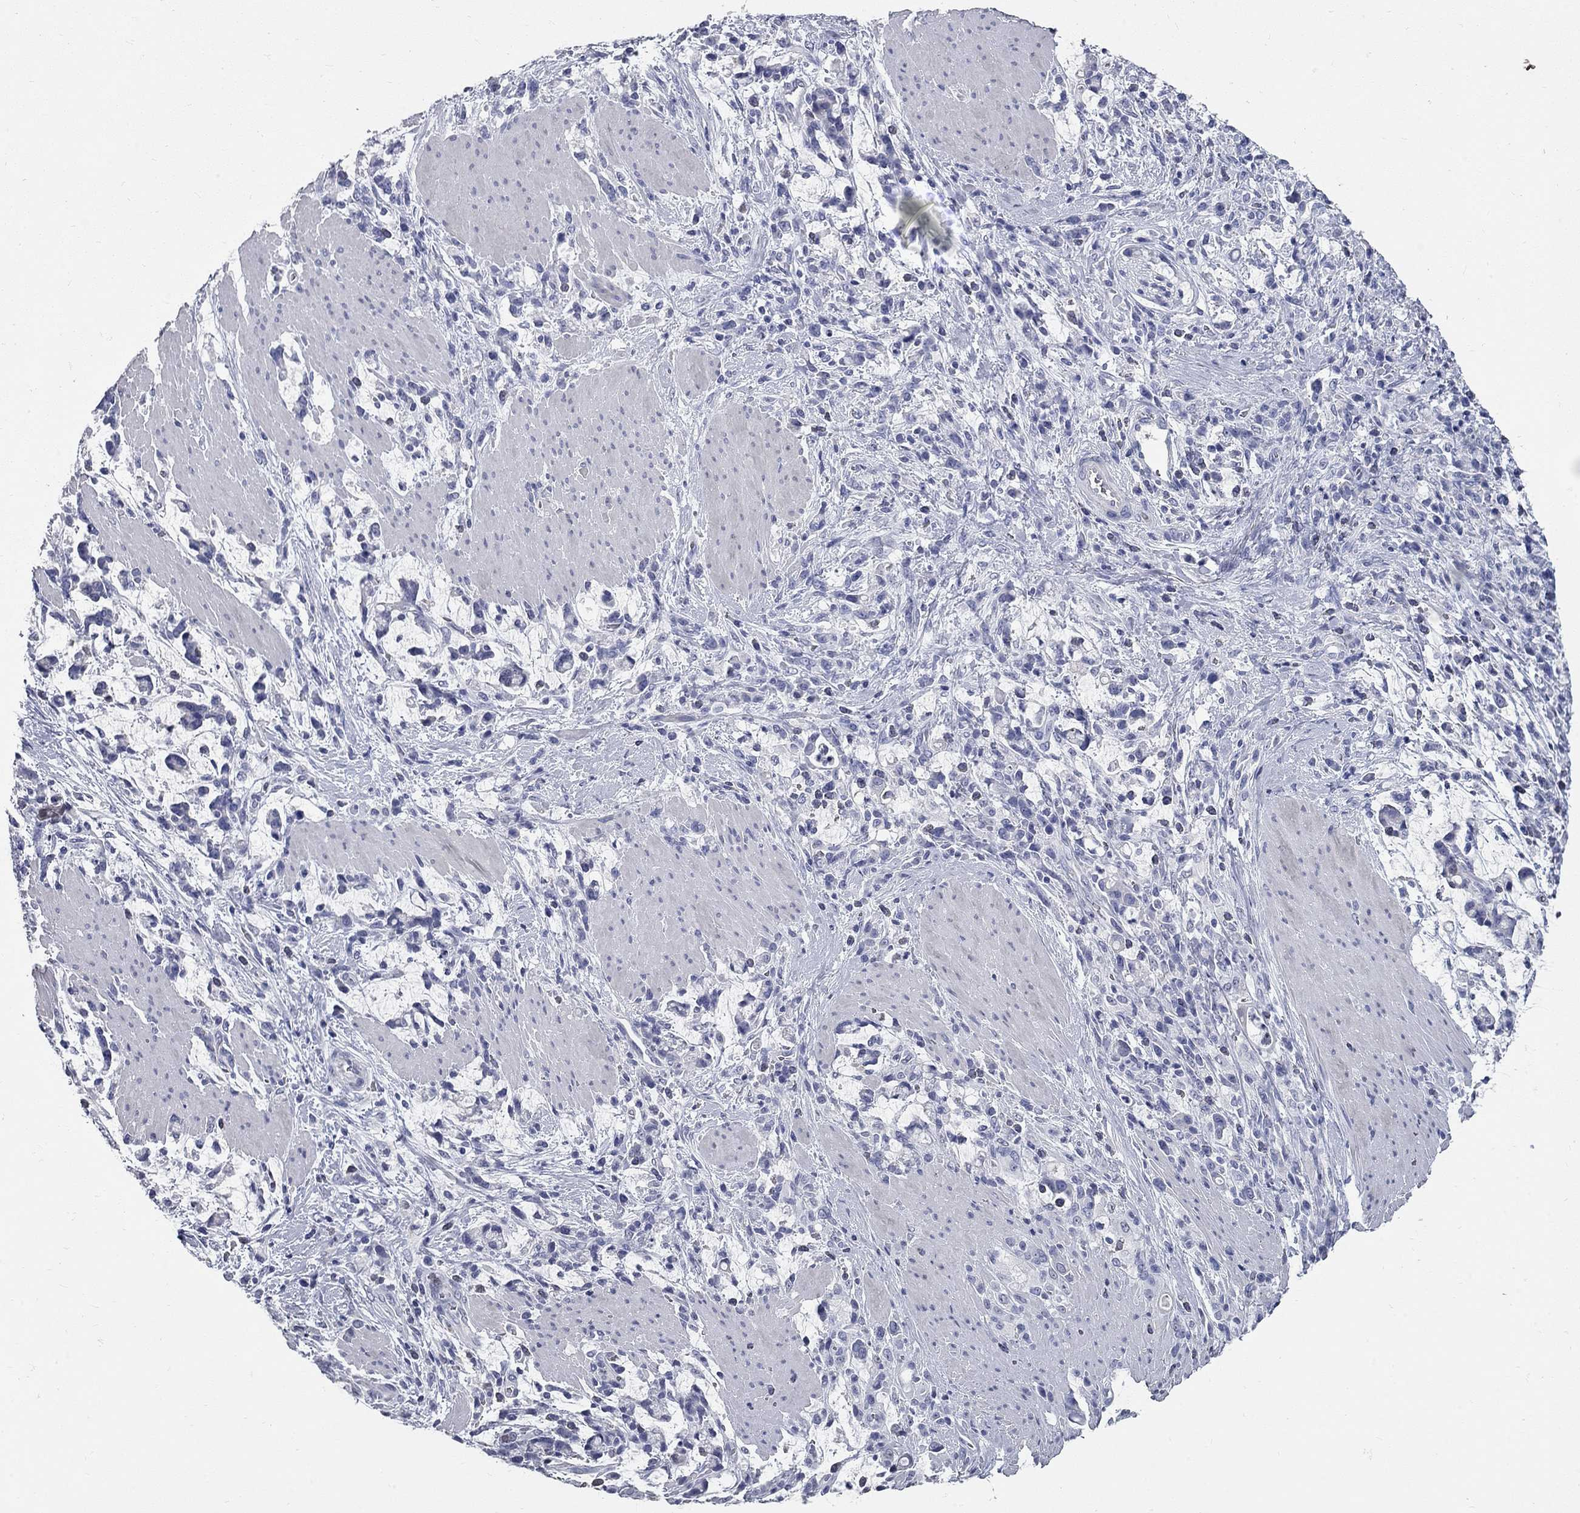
{"staining": {"intensity": "negative", "quantity": "none", "location": "none"}, "tissue": "stomach cancer", "cell_type": "Tumor cells", "image_type": "cancer", "snomed": [{"axis": "morphology", "description": "Adenocarcinoma, NOS"}, {"axis": "topography", "description": "Stomach"}], "caption": "High power microscopy photomicrograph of an IHC micrograph of adenocarcinoma (stomach), revealing no significant positivity in tumor cells.", "gene": "SYT12", "patient": {"sex": "female", "age": 57}}